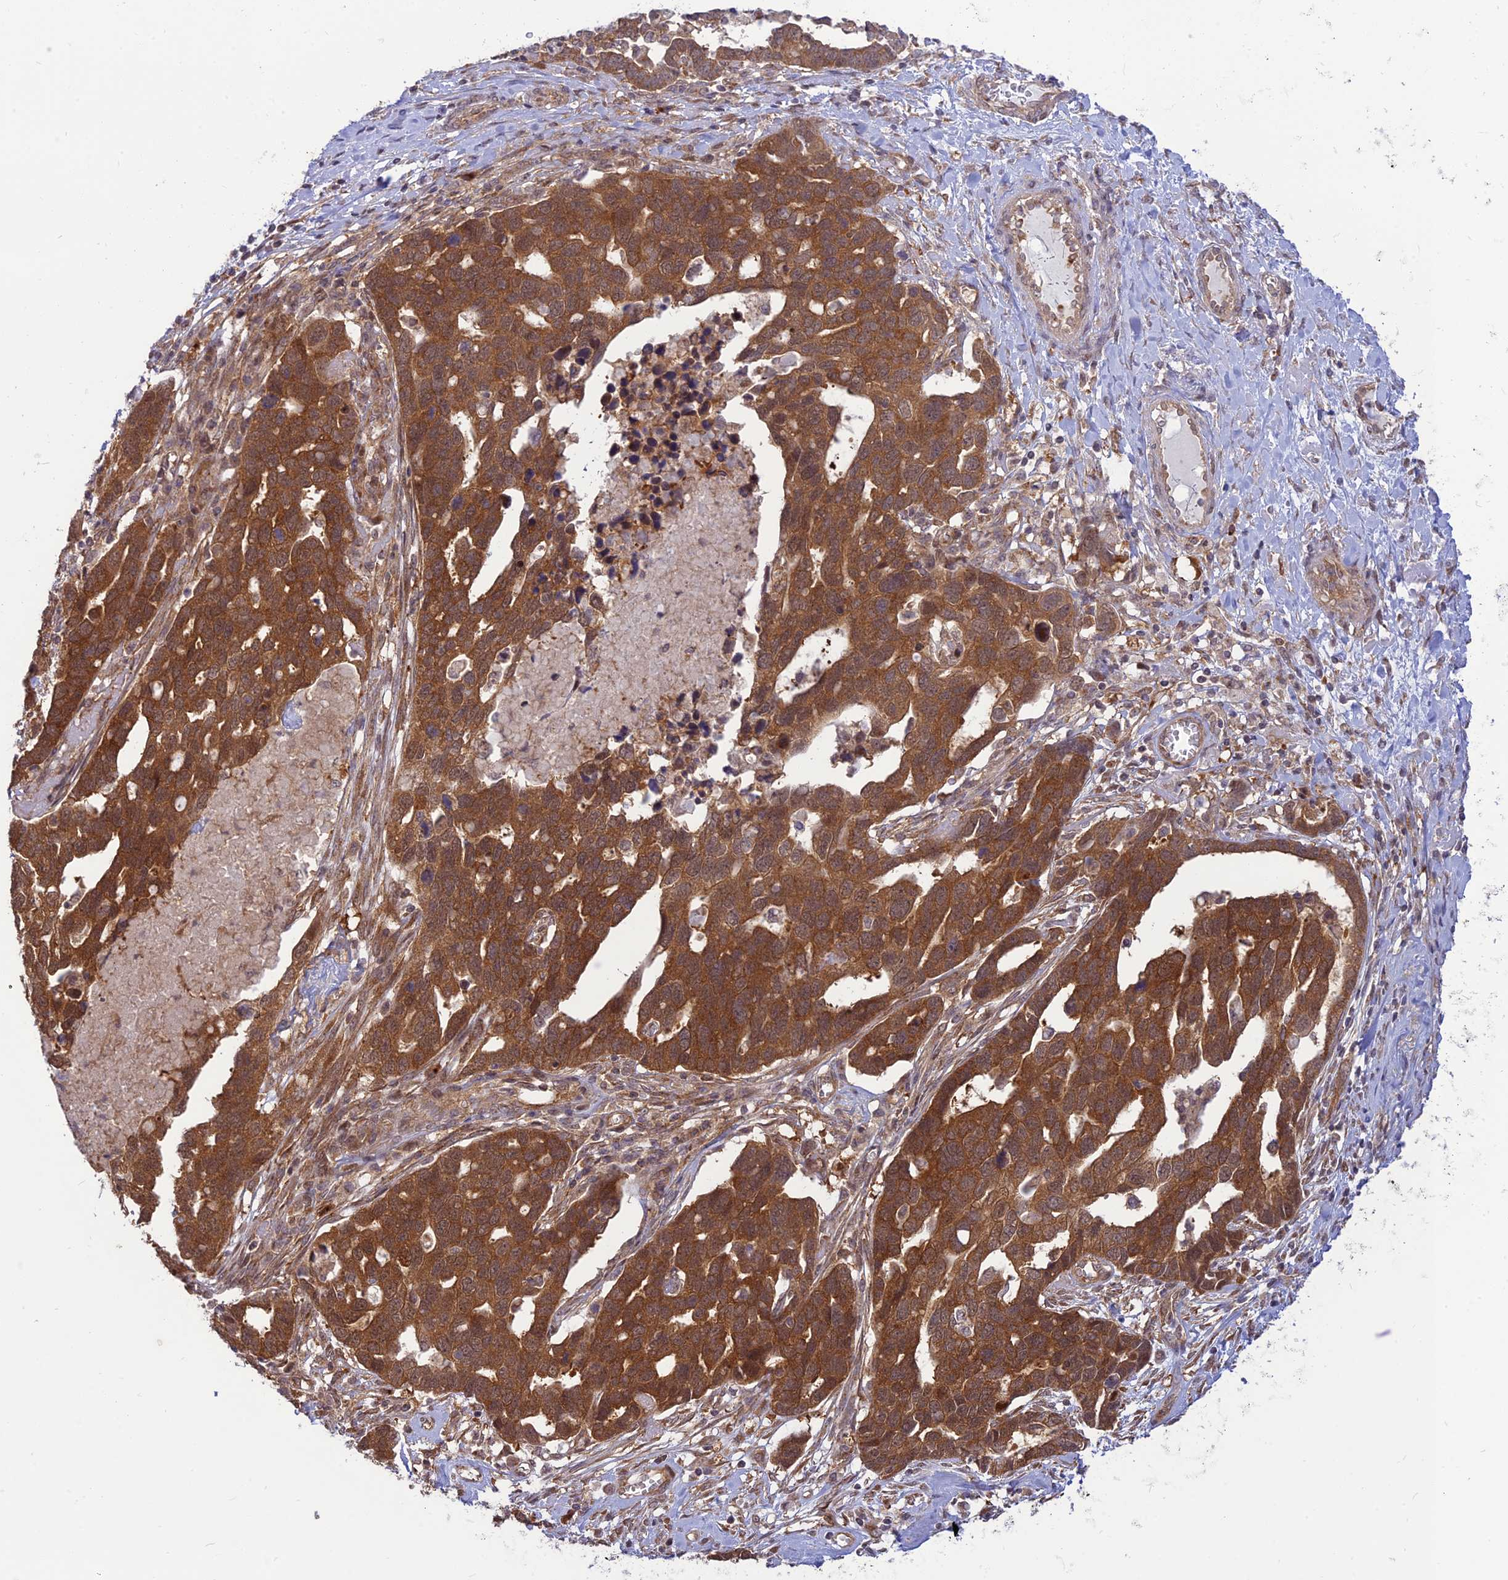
{"staining": {"intensity": "strong", "quantity": ">75%", "location": "cytoplasmic/membranous"}, "tissue": "ovarian cancer", "cell_type": "Tumor cells", "image_type": "cancer", "snomed": [{"axis": "morphology", "description": "Cystadenocarcinoma, serous, NOS"}, {"axis": "topography", "description": "Ovary"}], "caption": "Immunohistochemical staining of ovarian cancer (serous cystadenocarcinoma) reveals strong cytoplasmic/membranous protein staining in approximately >75% of tumor cells. (DAB (3,3'-diaminobenzidine) IHC with brightfield microscopy, high magnification).", "gene": "GOLGA3", "patient": {"sex": "female", "age": 54}}